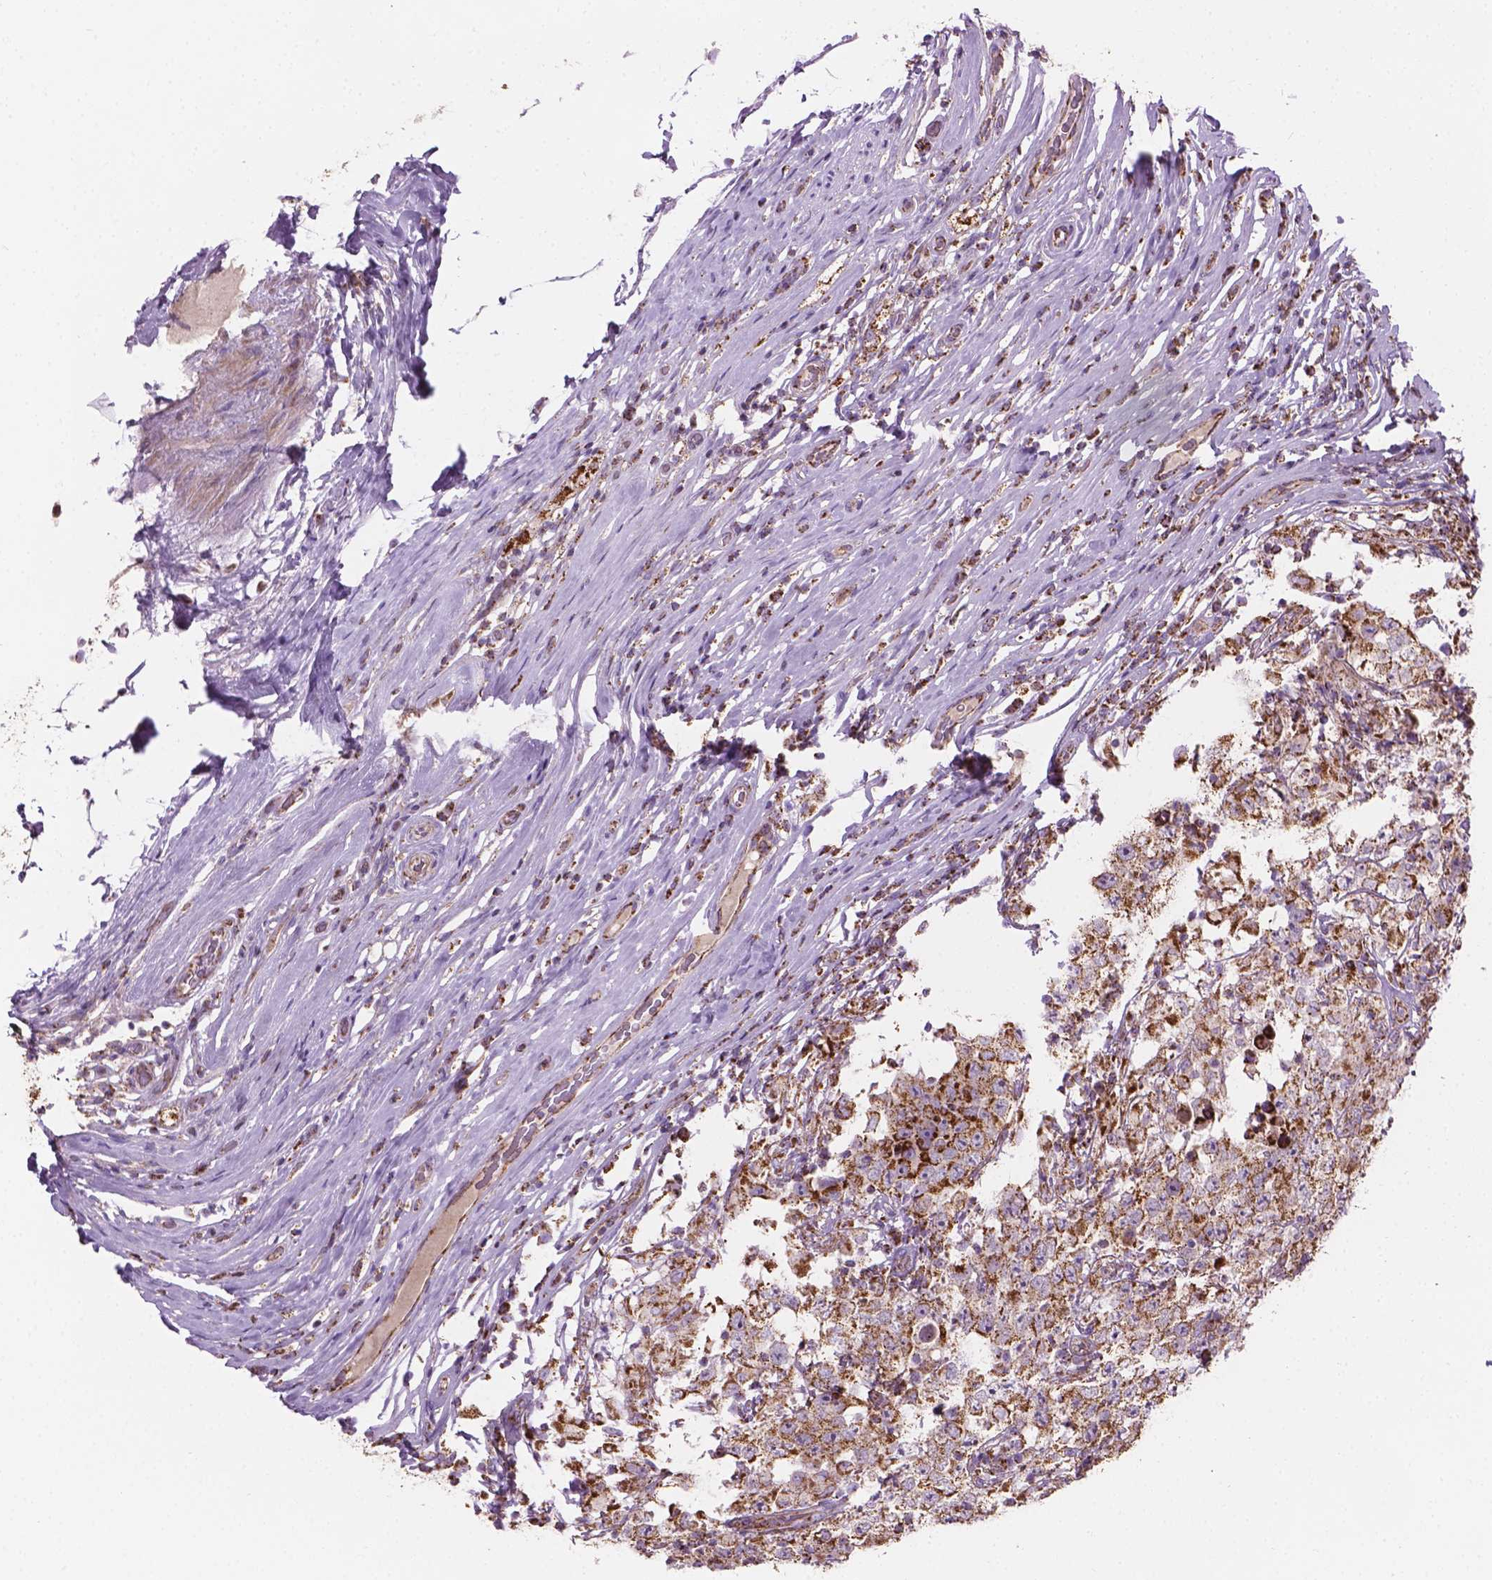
{"staining": {"intensity": "strong", "quantity": ">75%", "location": "cytoplasmic/membranous"}, "tissue": "testis cancer", "cell_type": "Tumor cells", "image_type": "cancer", "snomed": [{"axis": "morphology", "description": "Seminoma, NOS"}, {"axis": "morphology", "description": "Carcinoma, Embryonal, NOS"}, {"axis": "topography", "description": "Testis"}], "caption": "Testis cancer (embryonal carcinoma) stained for a protein (brown) shows strong cytoplasmic/membranous positive positivity in approximately >75% of tumor cells.", "gene": "PIBF1", "patient": {"sex": "male", "age": 41}}